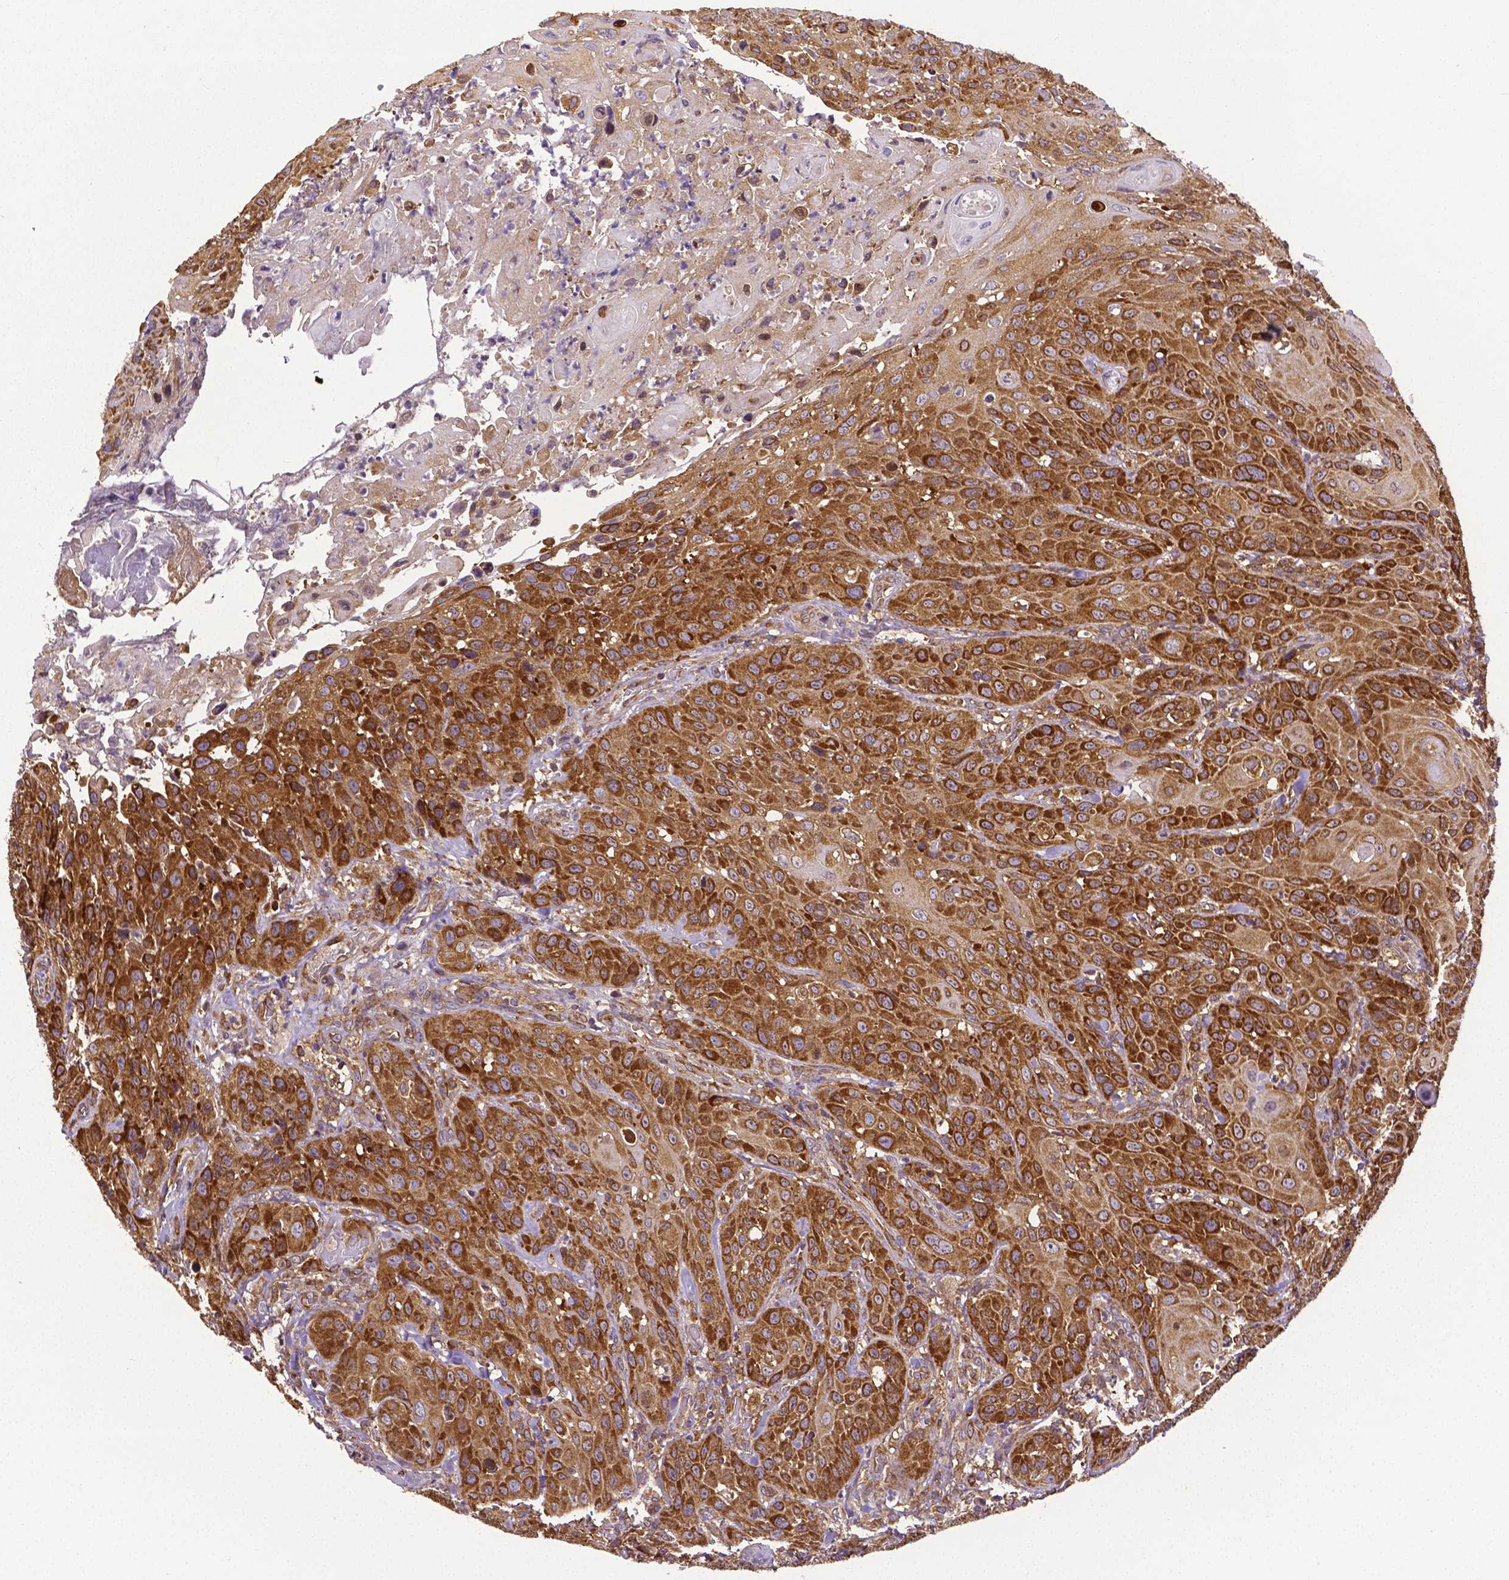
{"staining": {"intensity": "strong", "quantity": ">75%", "location": "cytoplasmic/membranous"}, "tissue": "head and neck cancer", "cell_type": "Tumor cells", "image_type": "cancer", "snomed": [{"axis": "morphology", "description": "Normal tissue, NOS"}, {"axis": "morphology", "description": "Squamous cell carcinoma, NOS"}, {"axis": "topography", "description": "Oral tissue"}, {"axis": "topography", "description": "Tounge, NOS"}, {"axis": "topography", "description": "Head-Neck"}], "caption": "A photomicrograph showing strong cytoplasmic/membranous expression in approximately >75% of tumor cells in head and neck squamous cell carcinoma, as visualized by brown immunohistochemical staining.", "gene": "DICER1", "patient": {"sex": "male", "age": 62}}